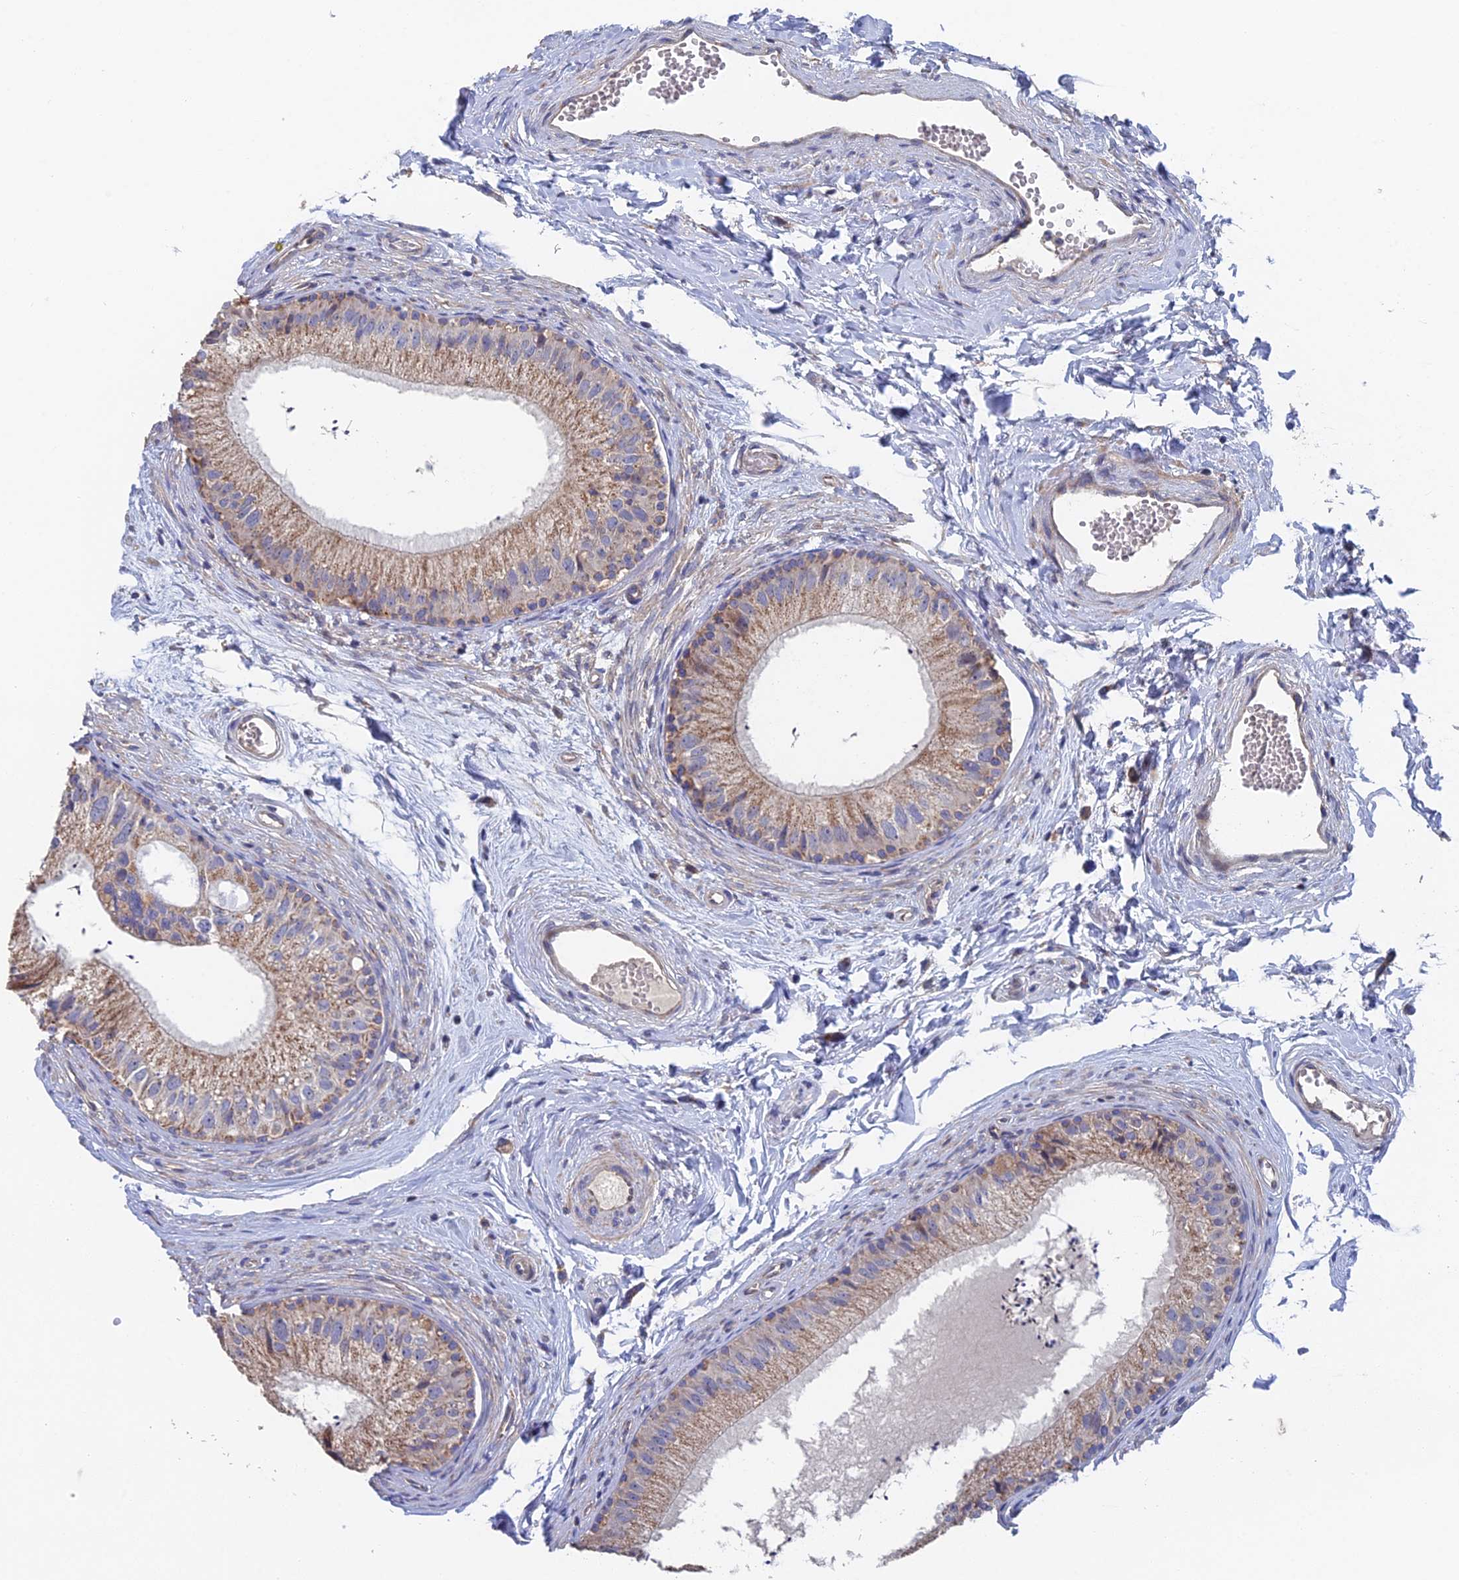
{"staining": {"intensity": "weak", "quantity": ">75%", "location": "cytoplasmic/membranous"}, "tissue": "epididymis", "cell_type": "Glandular cells", "image_type": "normal", "snomed": [{"axis": "morphology", "description": "Normal tissue, NOS"}, {"axis": "topography", "description": "Epididymis"}], "caption": "Immunohistochemistry (IHC) (DAB) staining of normal epididymis shows weak cytoplasmic/membranous protein positivity in approximately >75% of glandular cells.", "gene": "ECSIT", "patient": {"sex": "male", "age": 56}}